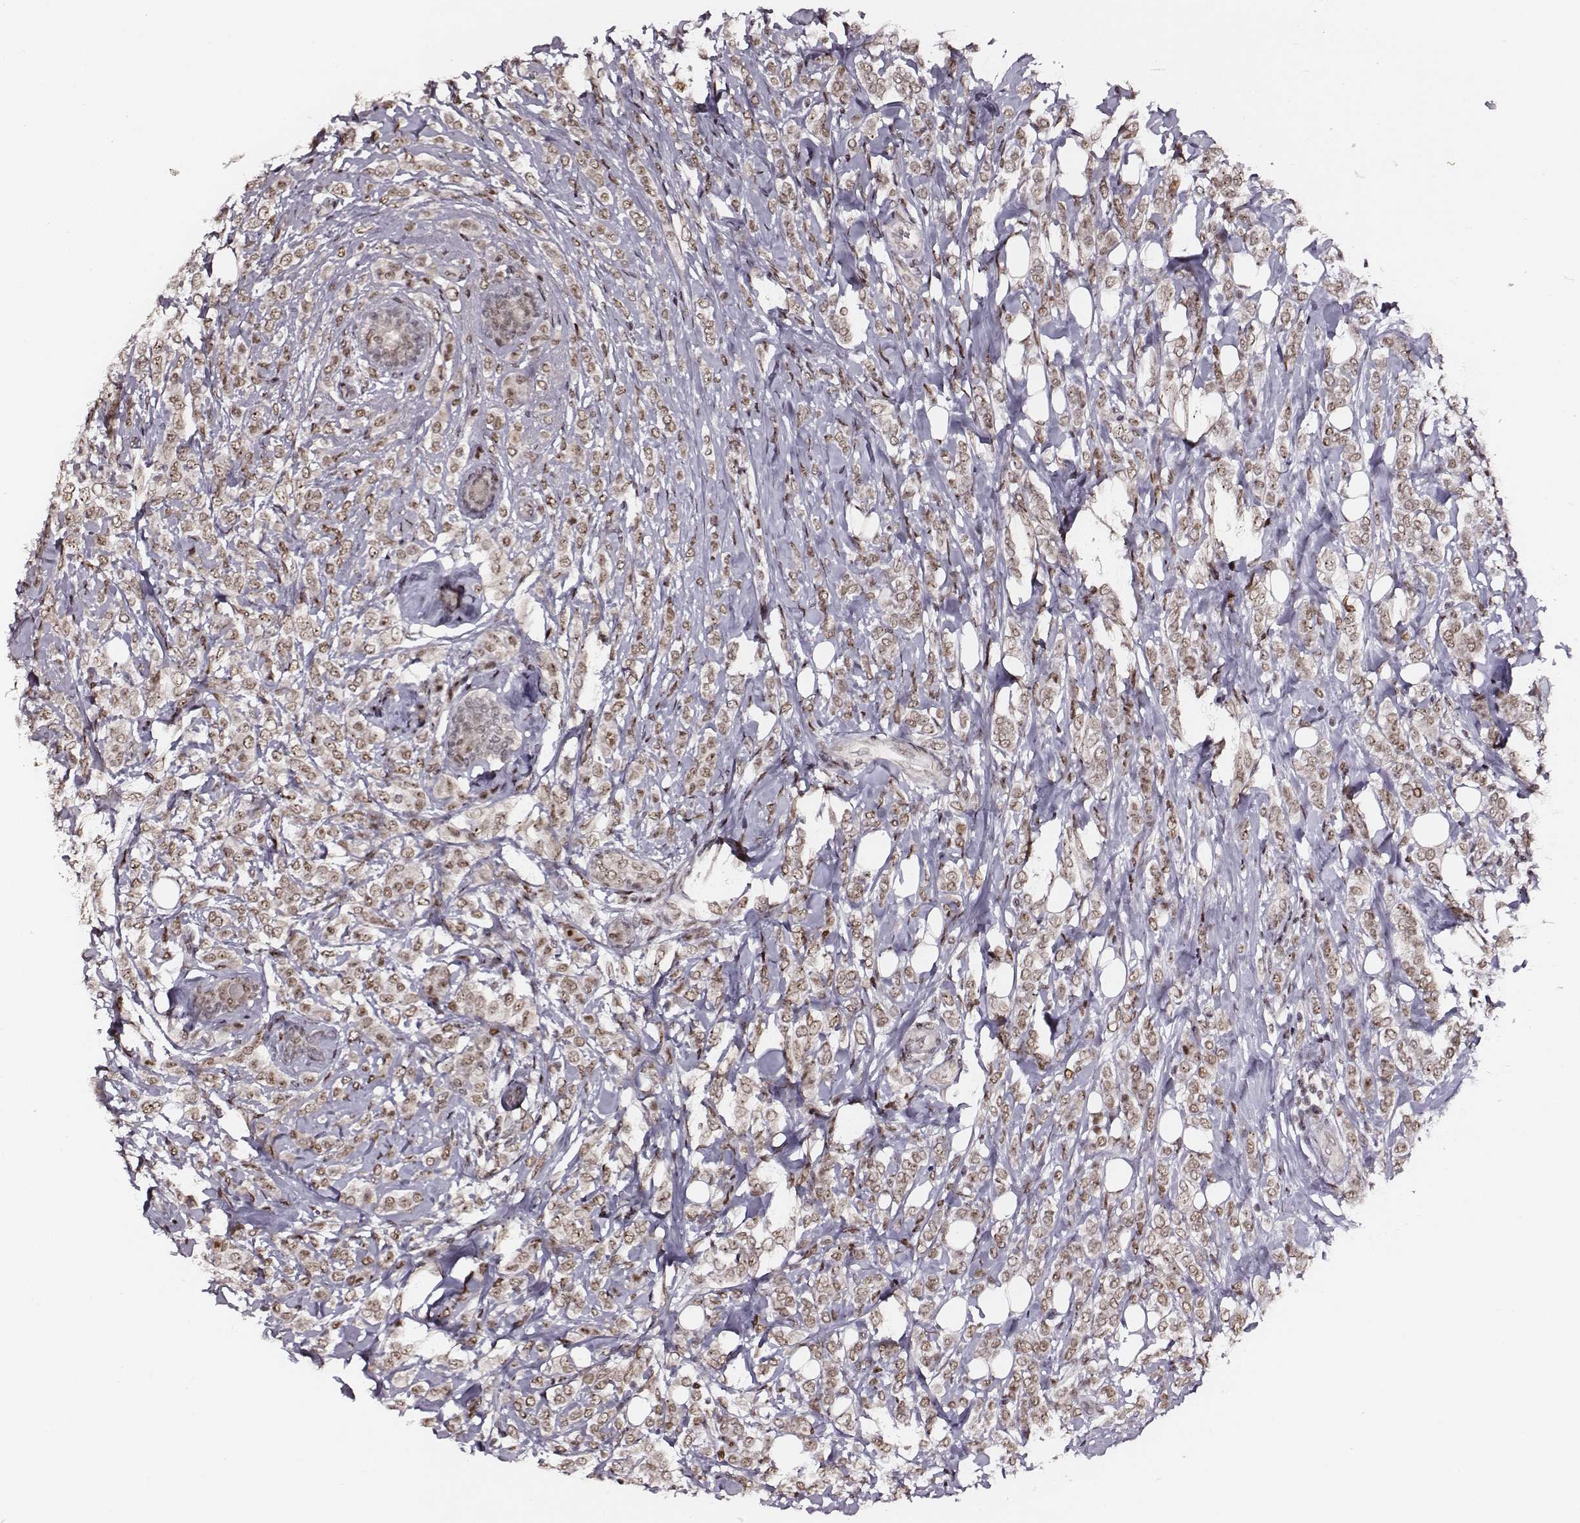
{"staining": {"intensity": "moderate", "quantity": ">75%", "location": "nuclear"}, "tissue": "breast cancer", "cell_type": "Tumor cells", "image_type": "cancer", "snomed": [{"axis": "morphology", "description": "Lobular carcinoma"}, {"axis": "topography", "description": "Breast"}], "caption": "Moderate nuclear staining is identified in approximately >75% of tumor cells in breast cancer (lobular carcinoma). The staining was performed using DAB (3,3'-diaminobenzidine) to visualize the protein expression in brown, while the nuclei were stained in blue with hematoxylin (Magnification: 20x).", "gene": "PPARA", "patient": {"sex": "female", "age": 49}}